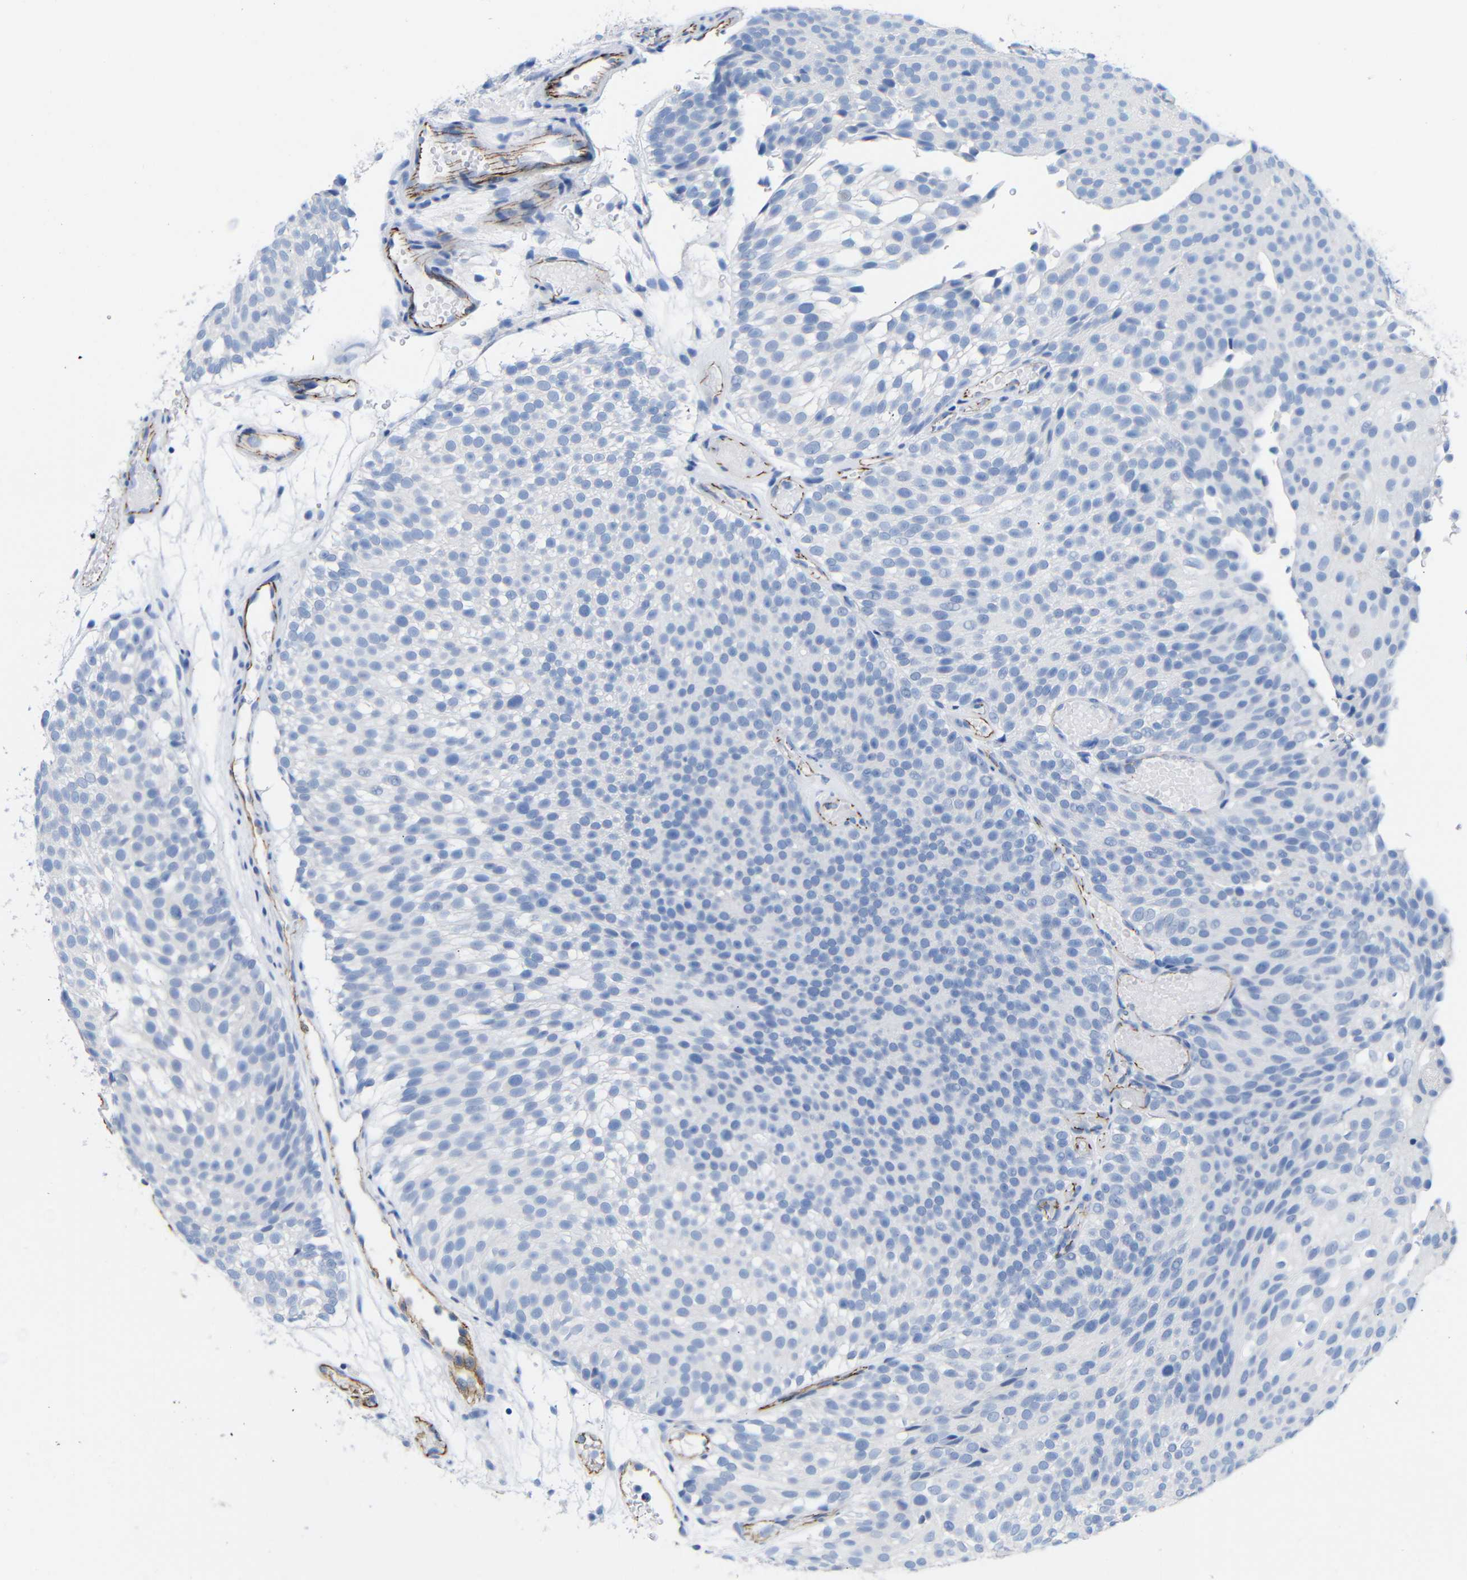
{"staining": {"intensity": "negative", "quantity": "none", "location": "none"}, "tissue": "urothelial cancer", "cell_type": "Tumor cells", "image_type": "cancer", "snomed": [{"axis": "morphology", "description": "Urothelial carcinoma, Low grade"}, {"axis": "topography", "description": "Urinary bladder"}], "caption": "Protein analysis of low-grade urothelial carcinoma shows no significant staining in tumor cells. The staining is performed using DAB brown chromogen with nuclei counter-stained in using hematoxylin.", "gene": "CGNL1", "patient": {"sex": "male", "age": 78}}